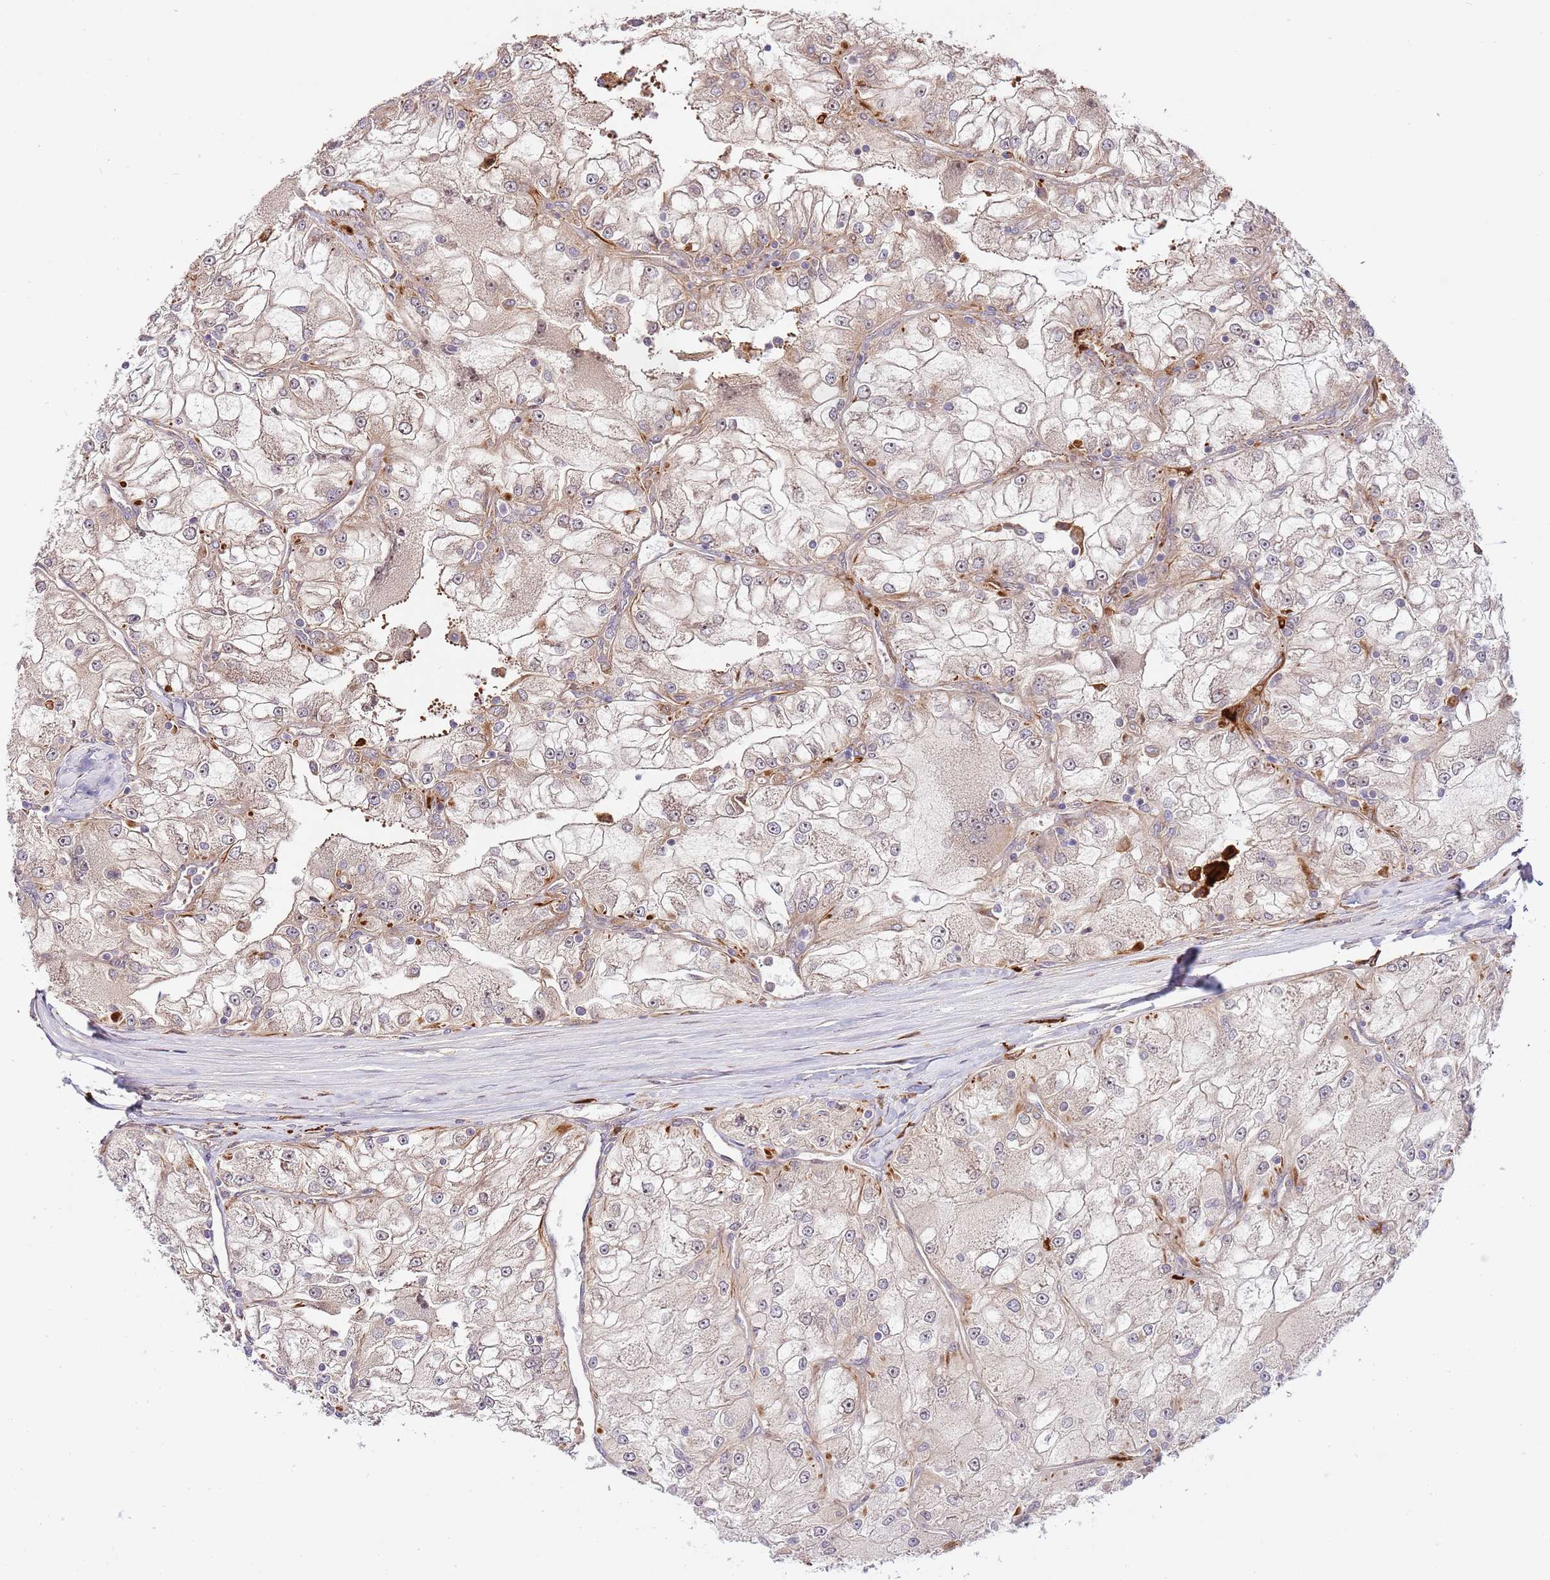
{"staining": {"intensity": "weak", "quantity": "25%-75%", "location": "cytoplasmic/membranous,nuclear"}, "tissue": "renal cancer", "cell_type": "Tumor cells", "image_type": "cancer", "snomed": [{"axis": "morphology", "description": "Adenocarcinoma, NOS"}, {"axis": "topography", "description": "Kidney"}], "caption": "Immunohistochemical staining of human renal cancer (adenocarcinoma) demonstrates weak cytoplasmic/membranous and nuclear protein staining in about 25%-75% of tumor cells. The protein is shown in brown color, while the nuclei are stained blue.", "gene": "NEK3", "patient": {"sex": "female", "age": 72}}